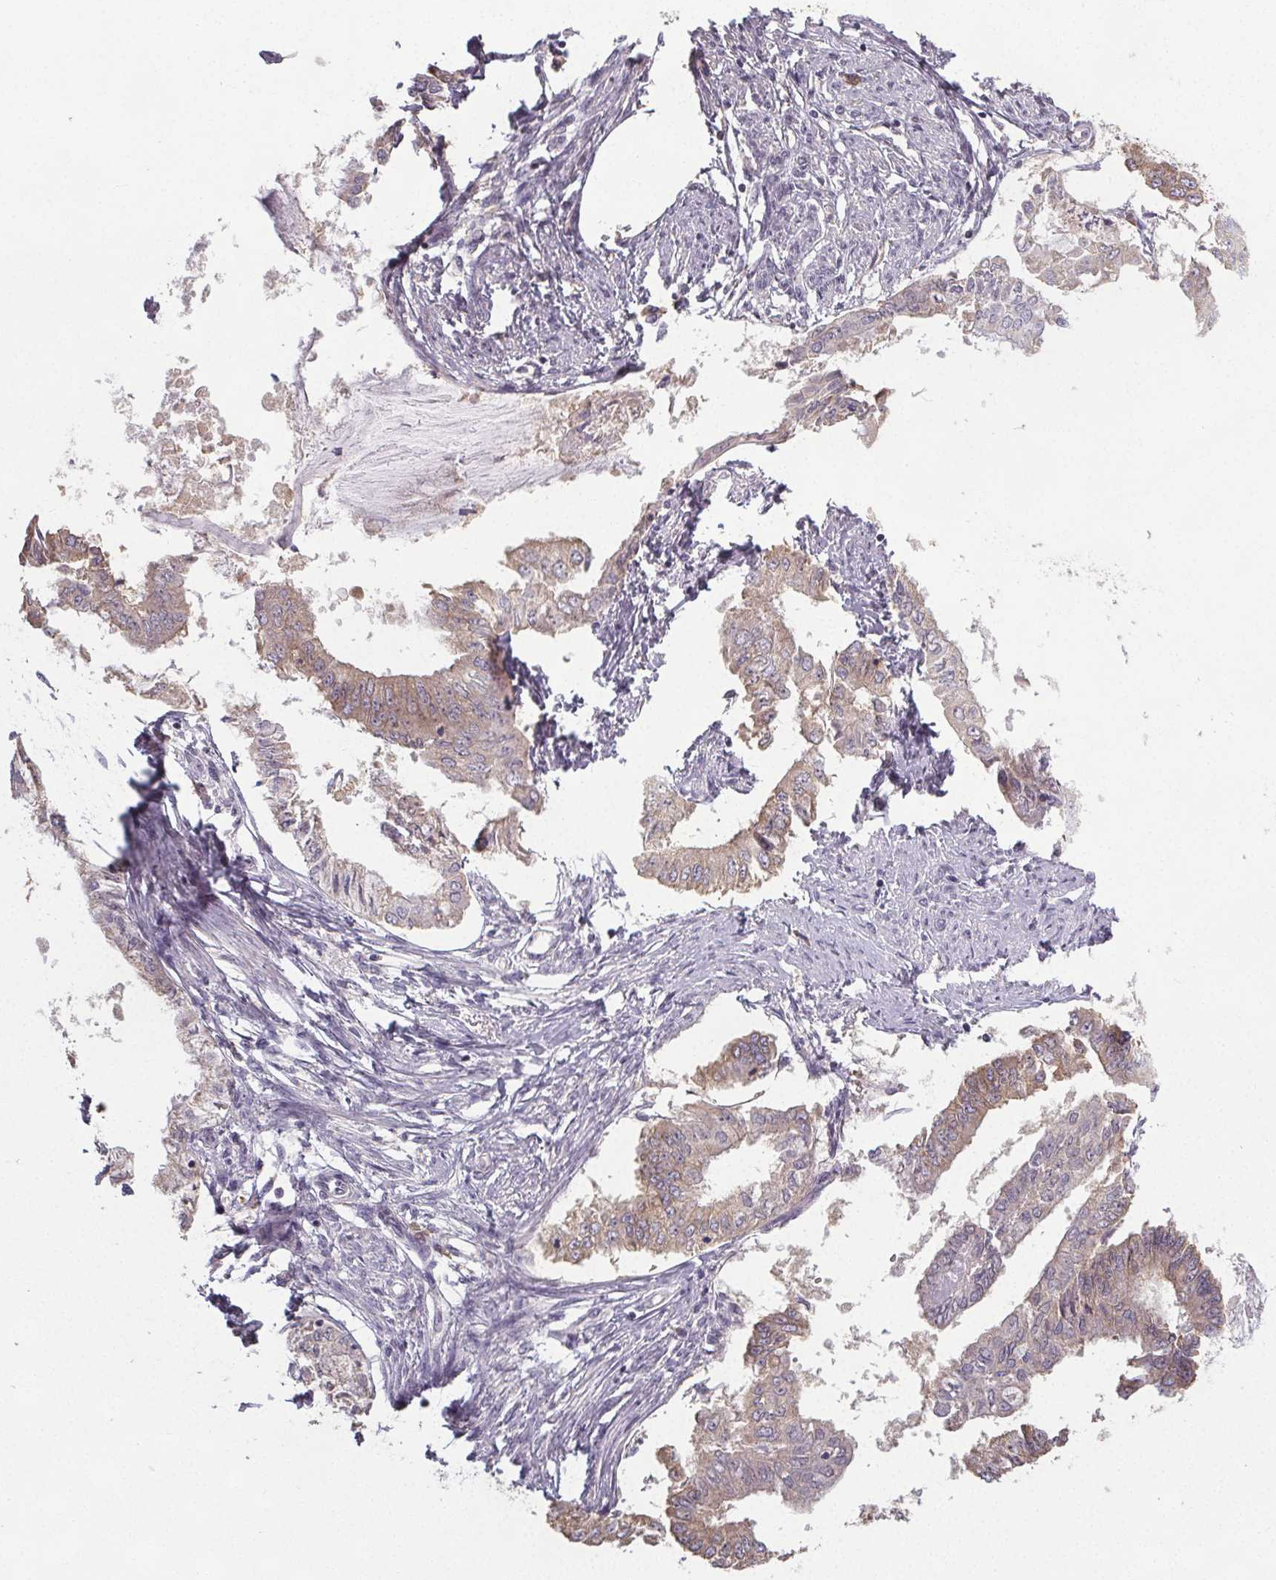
{"staining": {"intensity": "weak", "quantity": "25%-75%", "location": "cytoplasmic/membranous"}, "tissue": "endometrial cancer", "cell_type": "Tumor cells", "image_type": "cancer", "snomed": [{"axis": "morphology", "description": "Adenocarcinoma, NOS"}, {"axis": "topography", "description": "Endometrium"}], "caption": "Immunohistochemical staining of endometrial cancer (adenocarcinoma) reveals low levels of weak cytoplasmic/membranous positivity in approximately 25%-75% of tumor cells.", "gene": "SLC26A2", "patient": {"sex": "female", "age": 76}}